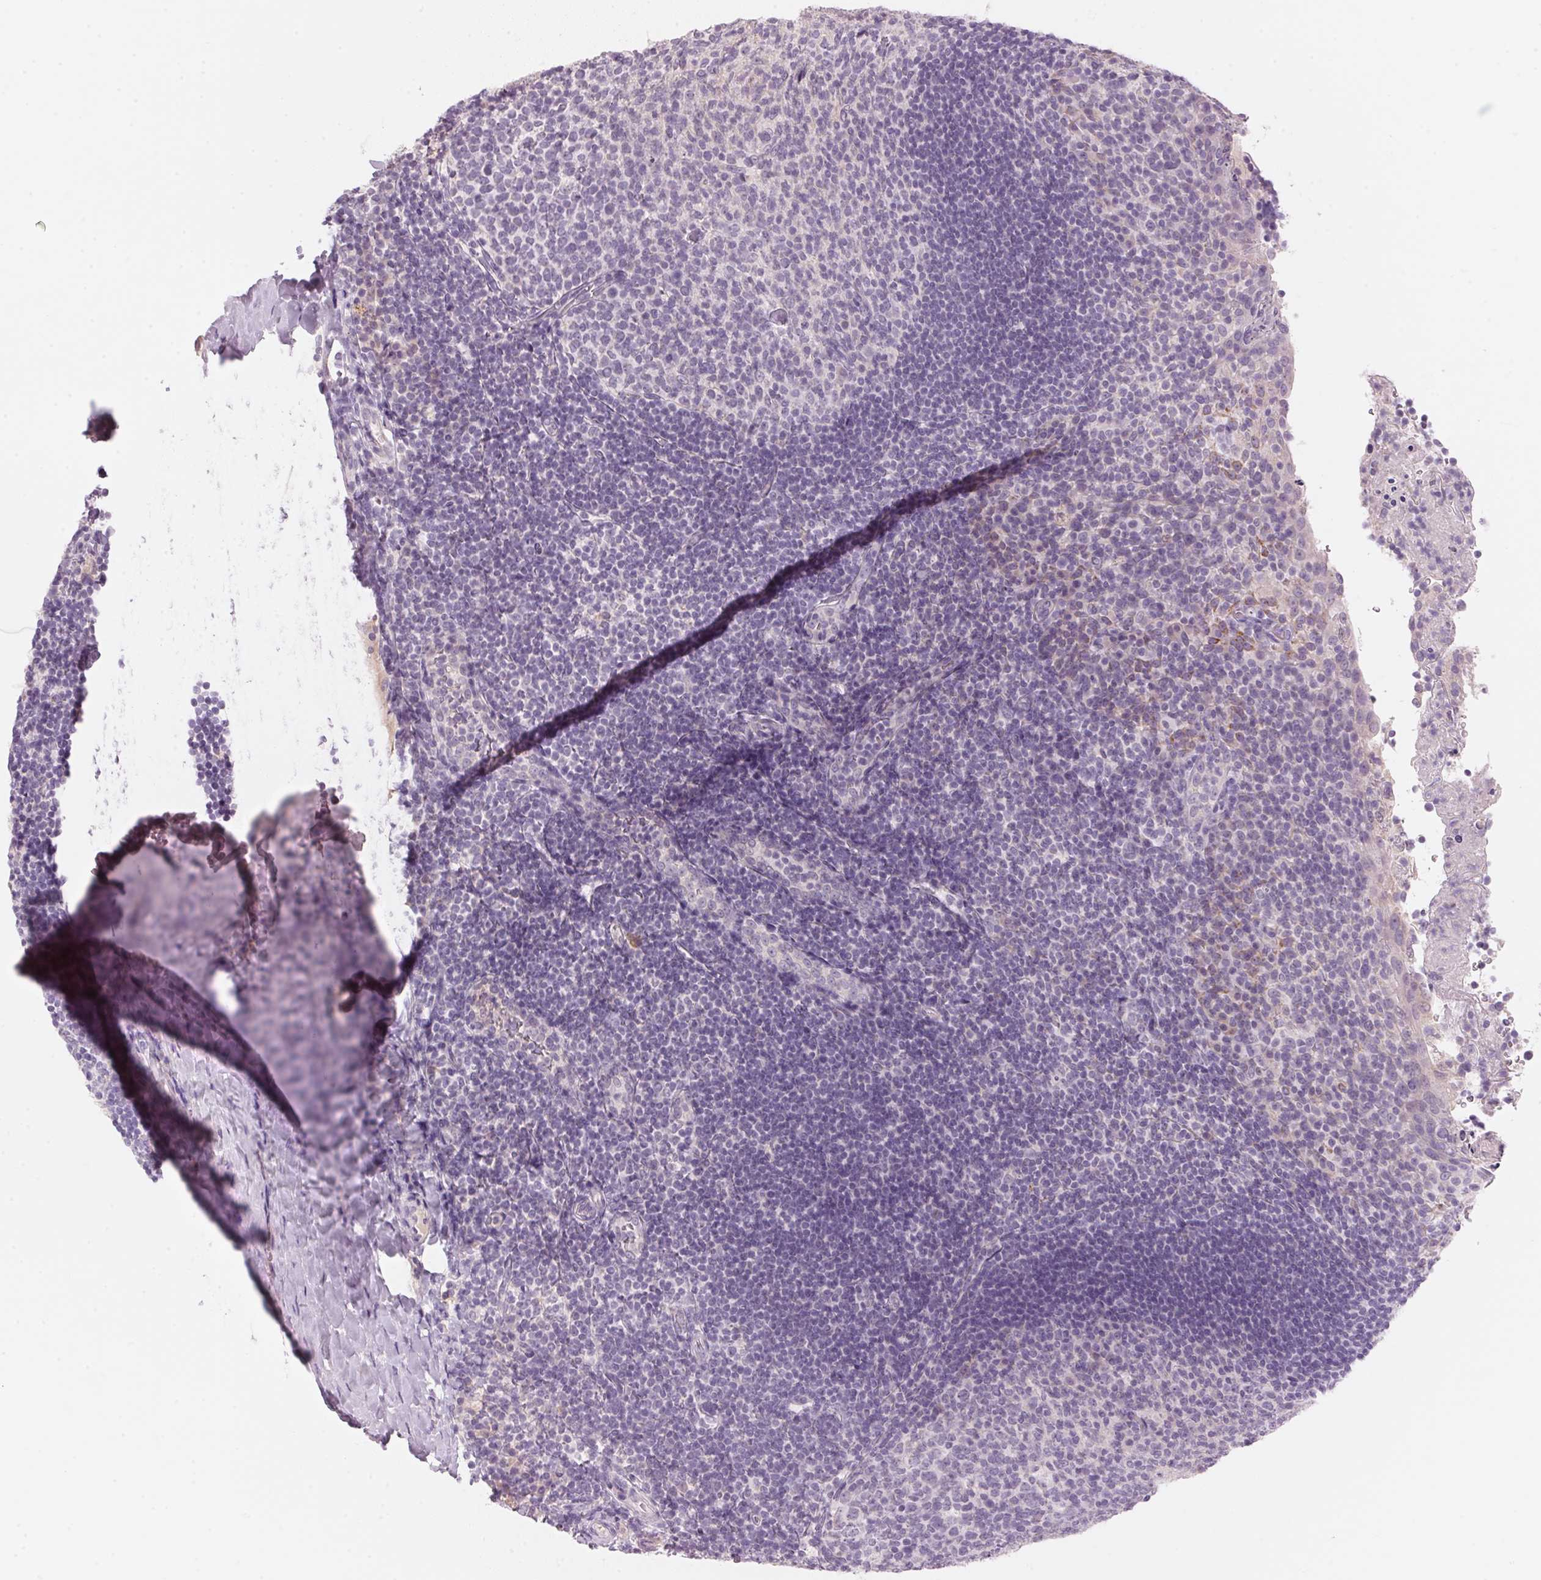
{"staining": {"intensity": "negative", "quantity": "none", "location": "none"}, "tissue": "tonsil", "cell_type": "Germinal center cells", "image_type": "normal", "snomed": [{"axis": "morphology", "description": "Normal tissue, NOS"}, {"axis": "topography", "description": "Tonsil"}], "caption": "This is an immunohistochemistry image of unremarkable human tonsil. There is no expression in germinal center cells.", "gene": "CYP11B1", "patient": {"sex": "female", "age": 10}}